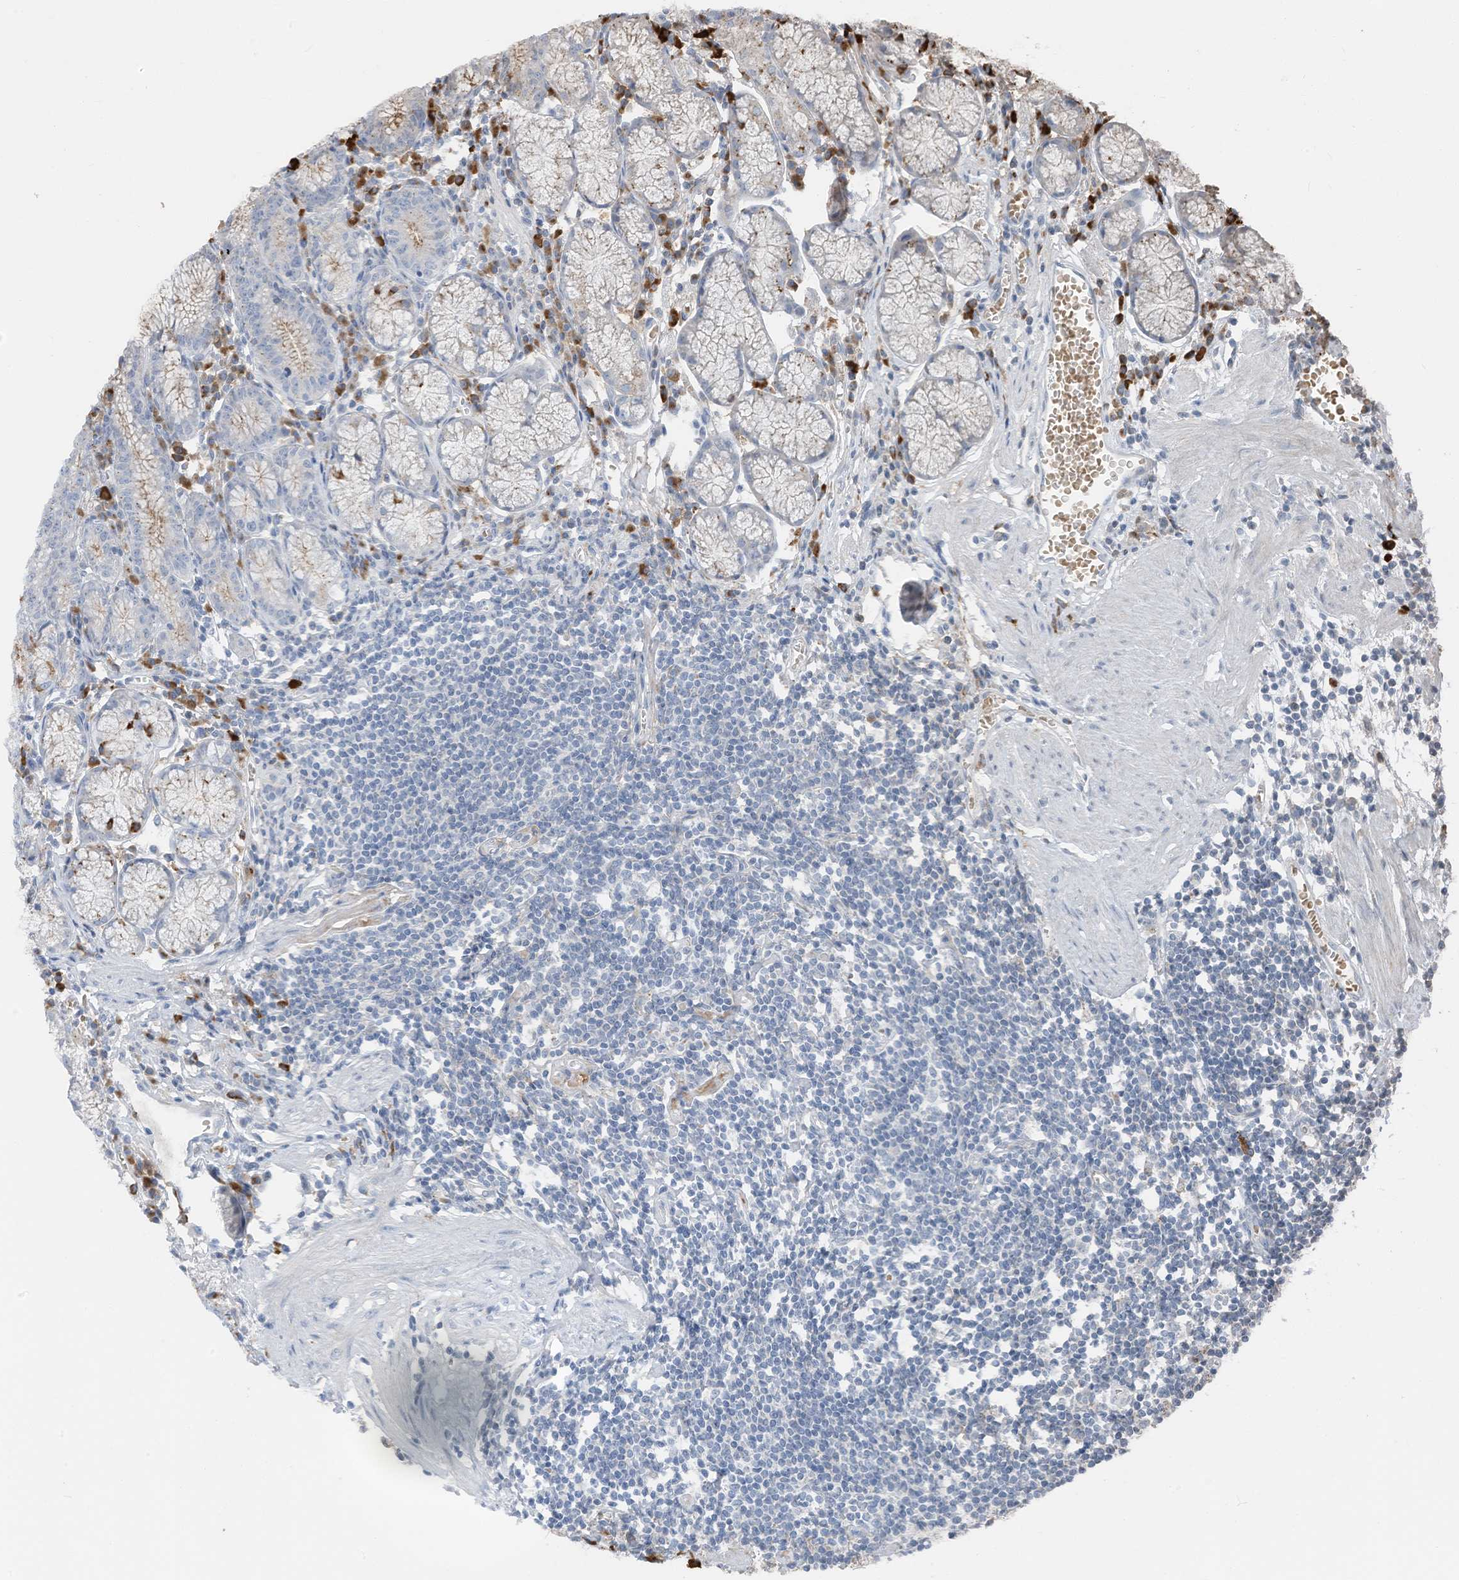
{"staining": {"intensity": "weak", "quantity": "<25%", "location": "cytoplasmic/membranous"}, "tissue": "stomach", "cell_type": "Glandular cells", "image_type": "normal", "snomed": [{"axis": "morphology", "description": "Normal tissue, NOS"}, {"axis": "topography", "description": "Stomach"}], "caption": "IHC micrograph of benign stomach: stomach stained with DAB exhibits no significant protein expression in glandular cells. (Stains: DAB (3,3'-diaminobenzidine) IHC with hematoxylin counter stain, Microscopy: brightfield microscopy at high magnification).", "gene": "CHMP2B", "patient": {"sex": "male", "age": 55}}